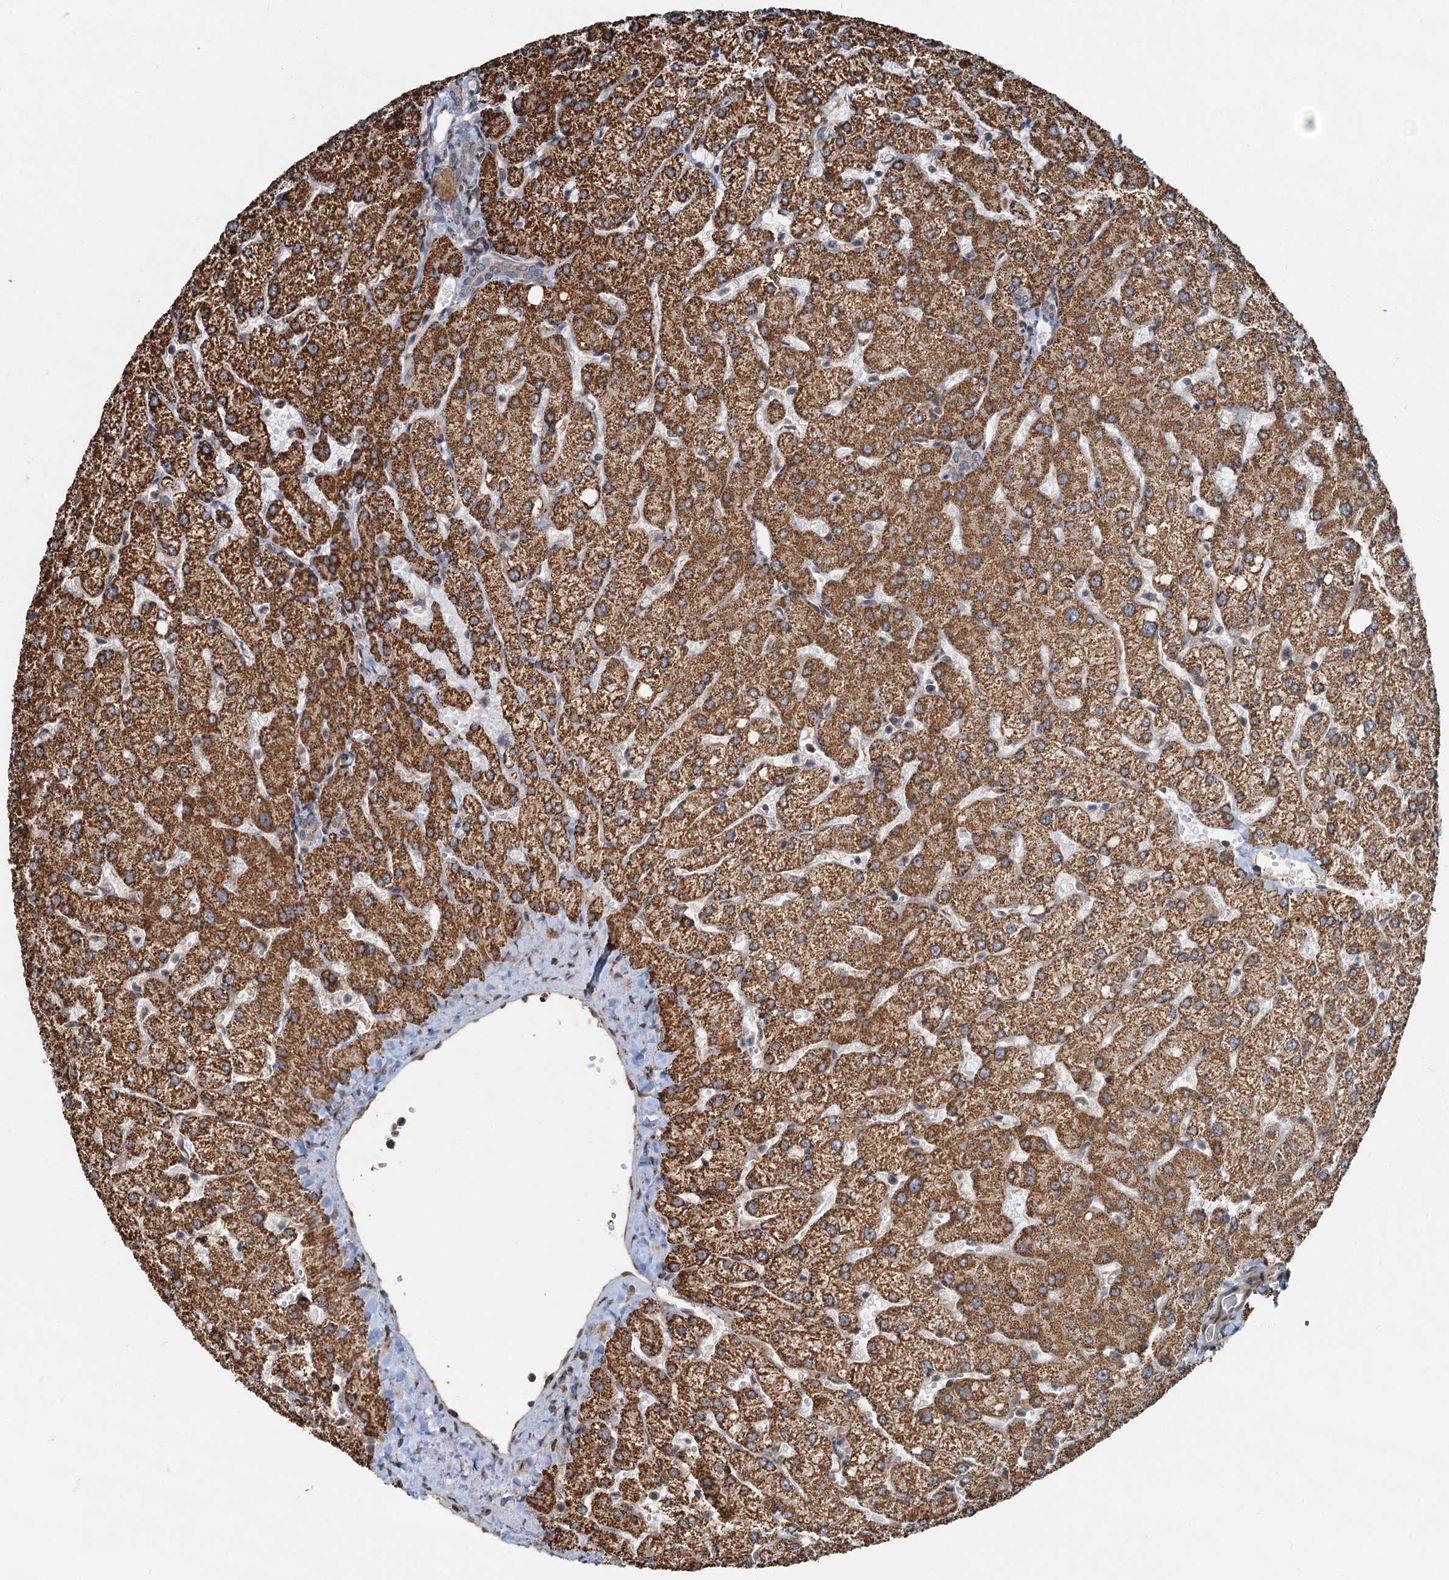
{"staining": {"intensity": "weak", "quantity": "<25%", "location": "cytoplasmic/membranous"}, "tissue": "liver", "cell_type": "Cholangiocytes", "image_type": "normal", "snomed": [{"axis": "morphology", "description": "Normal tissue, NOS"}, {"axis": "topography", "description": "Liver"}], "caption": "The histopathology image shows no significant staining in cholangiocytes of liver.", "gene": "CEP68", "patient": {"sex": "female", "age": 54}}